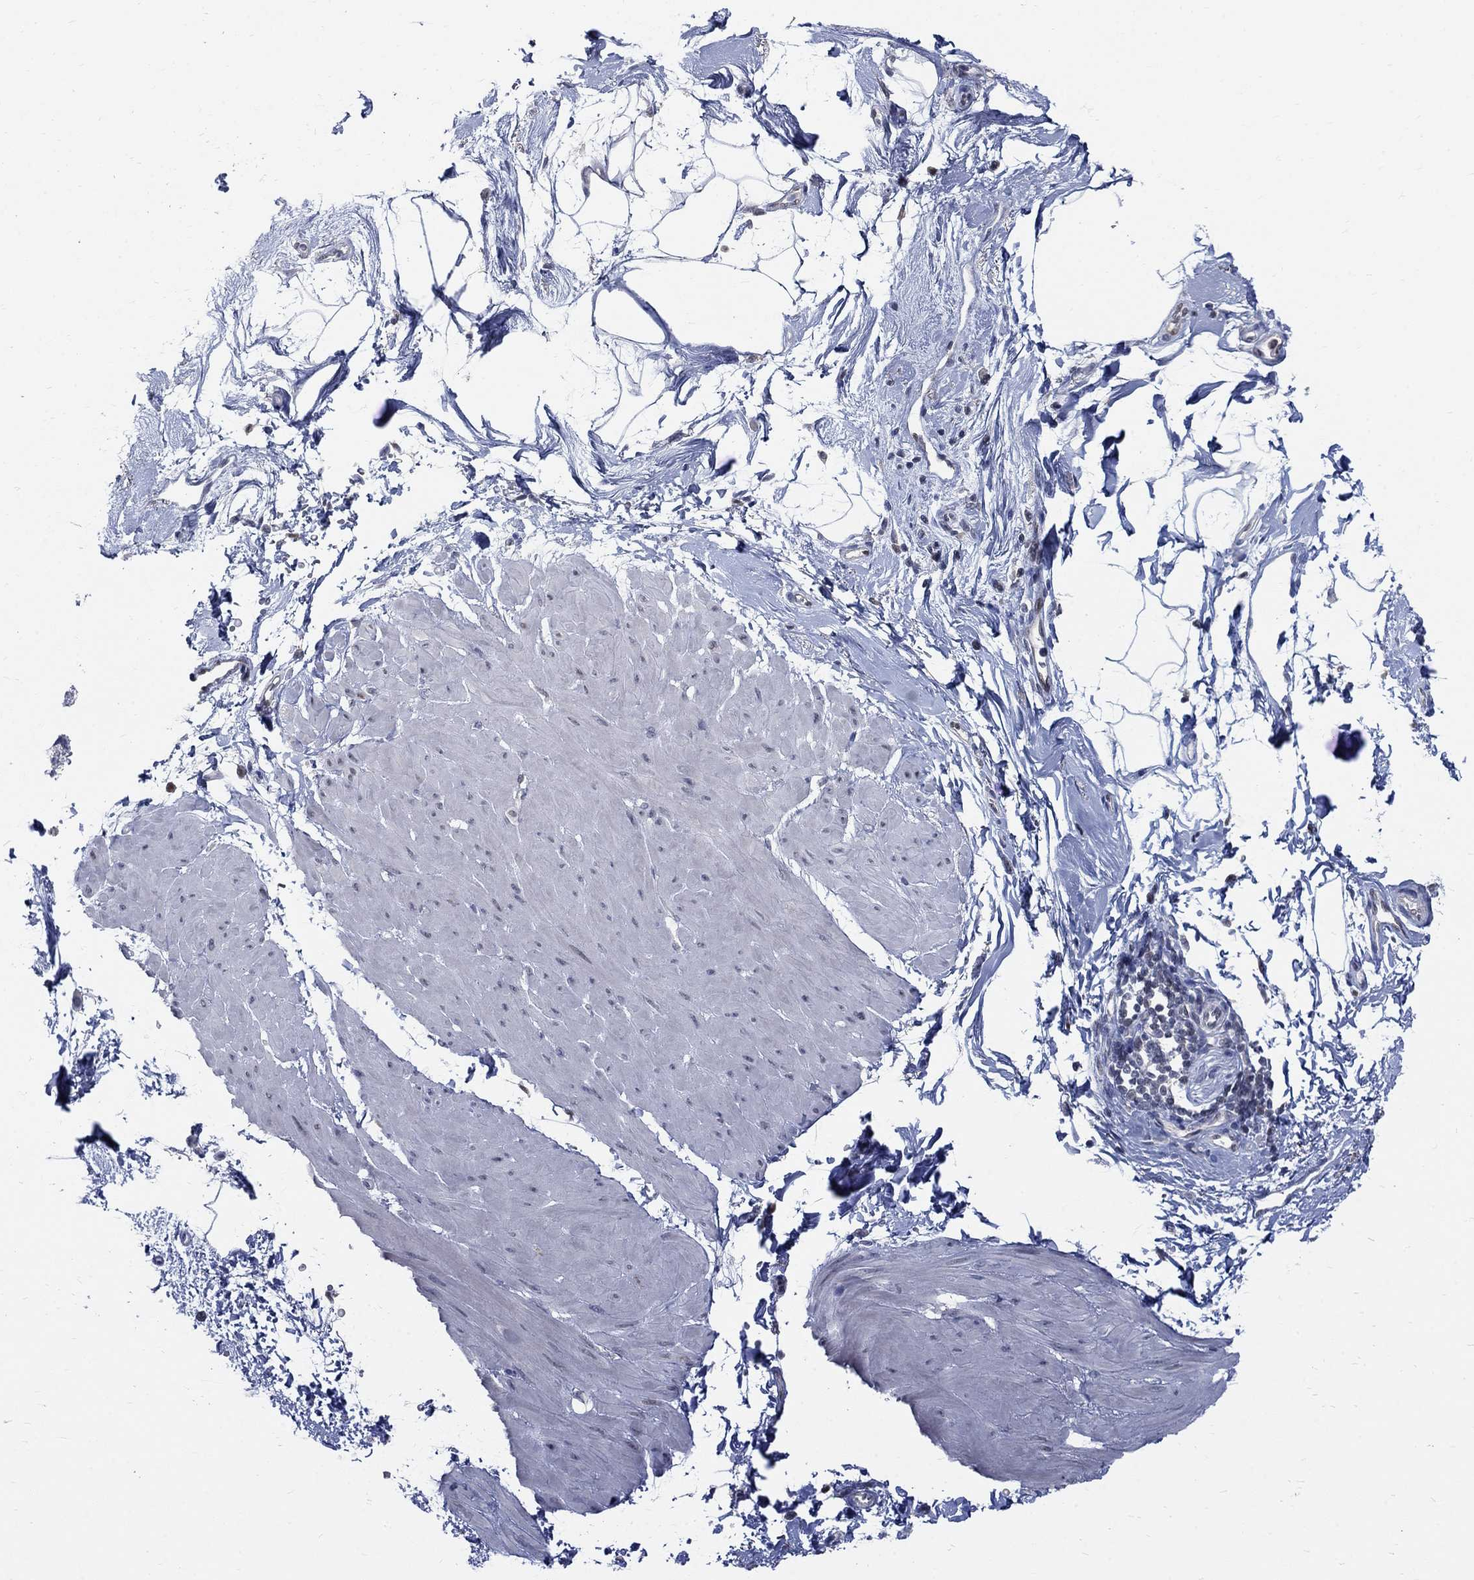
{"staining": {"intensity": "negative", "quantity": "none", "location": "none"}, "tissue": "smooth muscle", "cell_type": "Smooth muscle cells", "image_type": "normal", "snomed": [{"axis": "morphology", "description": "Normal tissue, NOS"}, {"axis": "topography", "description": "Adipose tissue"}, {"axis": "topography", "description": "Smooth muscle"}, {"axis": "topography", "description": "Peripheral nerve tissue"}], "caption": "High magnification brightfield microscopy of unremarkable smooth muscle stained with DAB (brown) and counterstained with hematoxylin (blue): smooth muscle cells show no significant positivity. (DAB (3,3'-diaminobenzidine) immunohistochemistry, high magnification).", "gene": "GCFC2", "patient": {"sex": "male", "age": 83}}